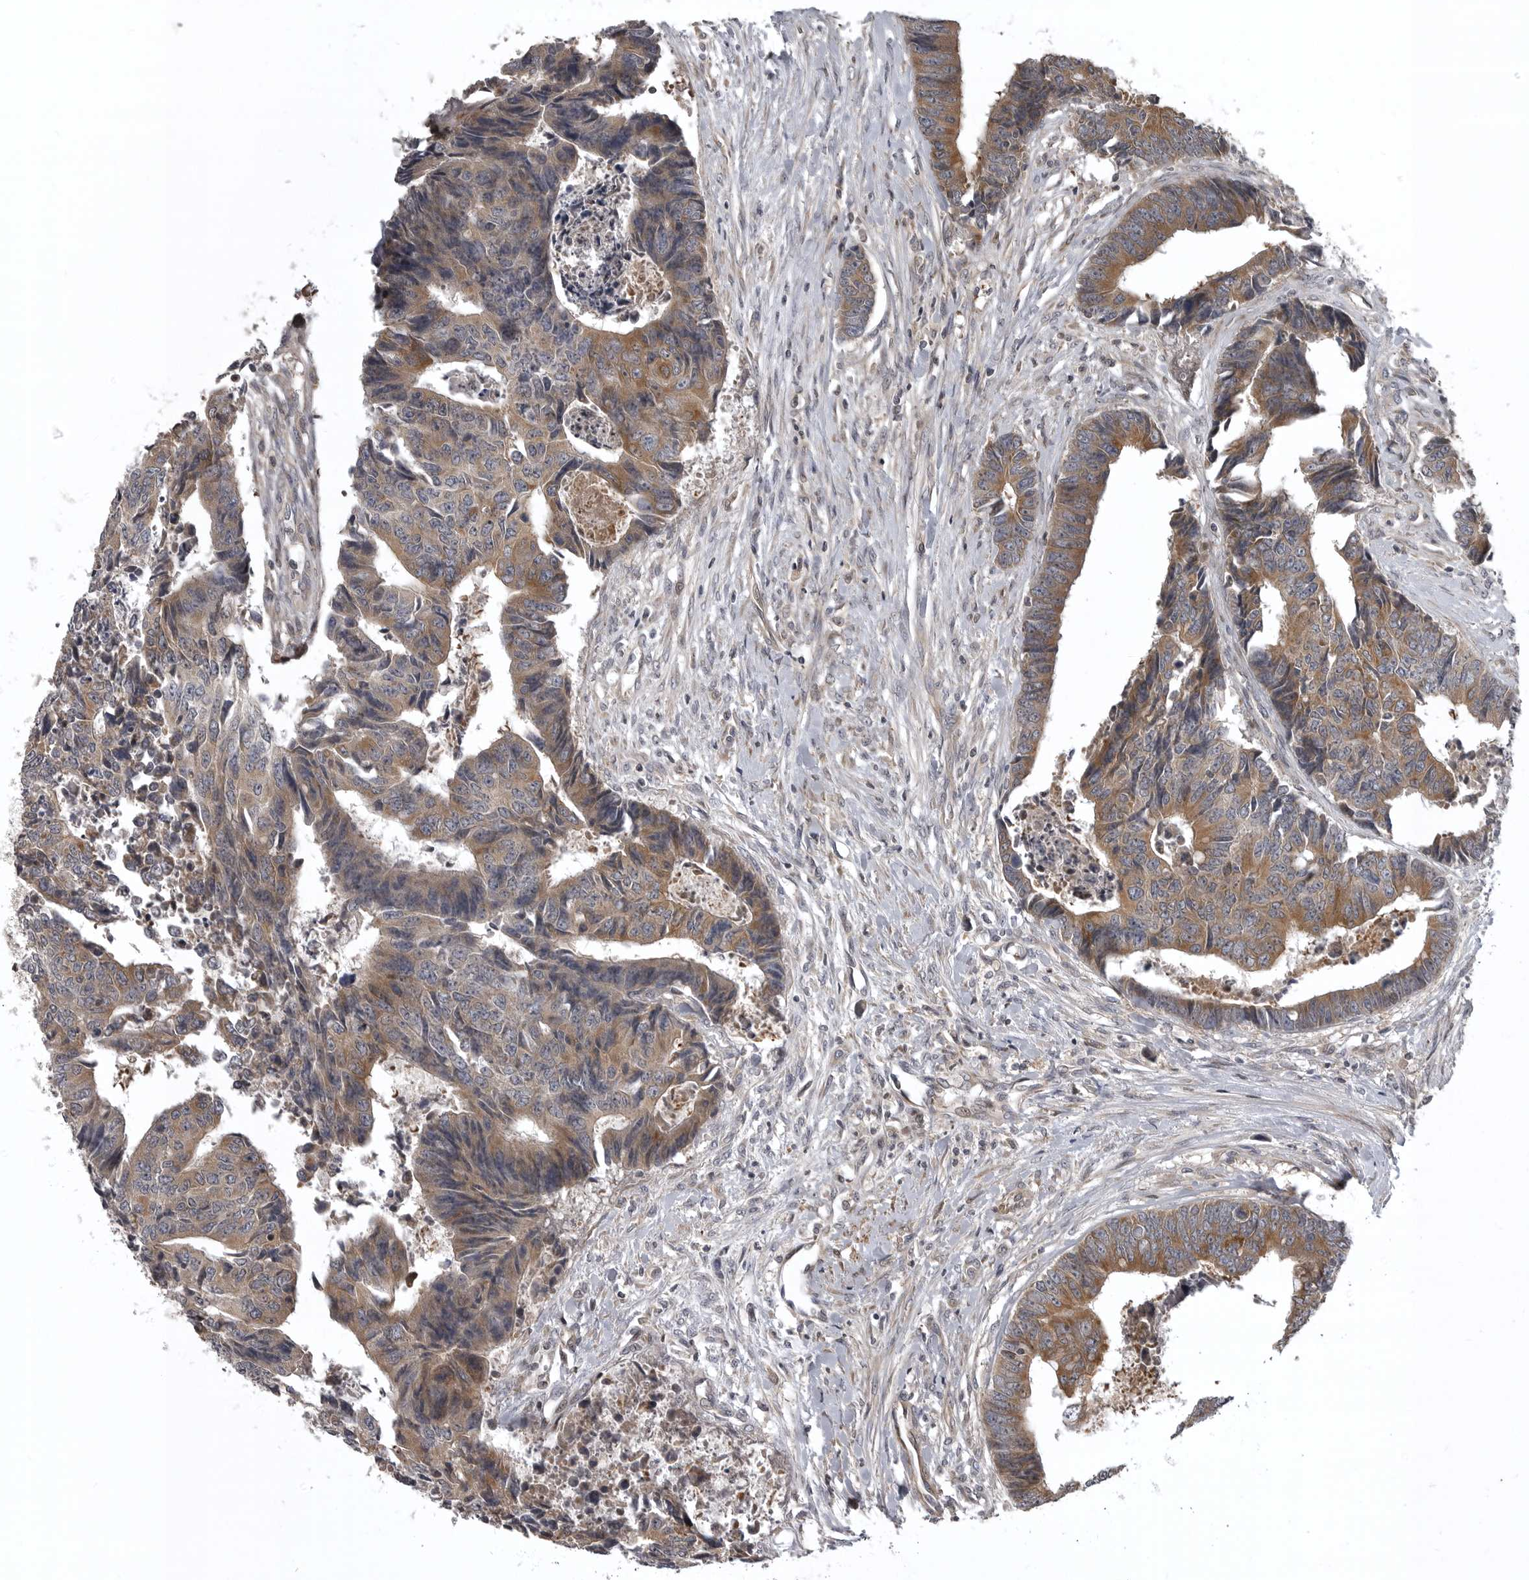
{"staining": {"intensity": "moderate", "quantity": ">75%", "location": "cytoplasmic/membranous"}, "tissue": "colorectal cancer", "cell_type": "Tumor cells", "image_type": "cancer", "snomed": [{"axis": "morphology", "description": "Adenocarcinoma, NOS"}, {"axis": "topography", "description": "Rectum"}], "caption": "Human adenocarcinoma (colorectal) stained with a protein marker exhibits moderate staining in tumor cells.", "gene": "ZNRF1", "patient": {"sex": "male", "age": 84}}